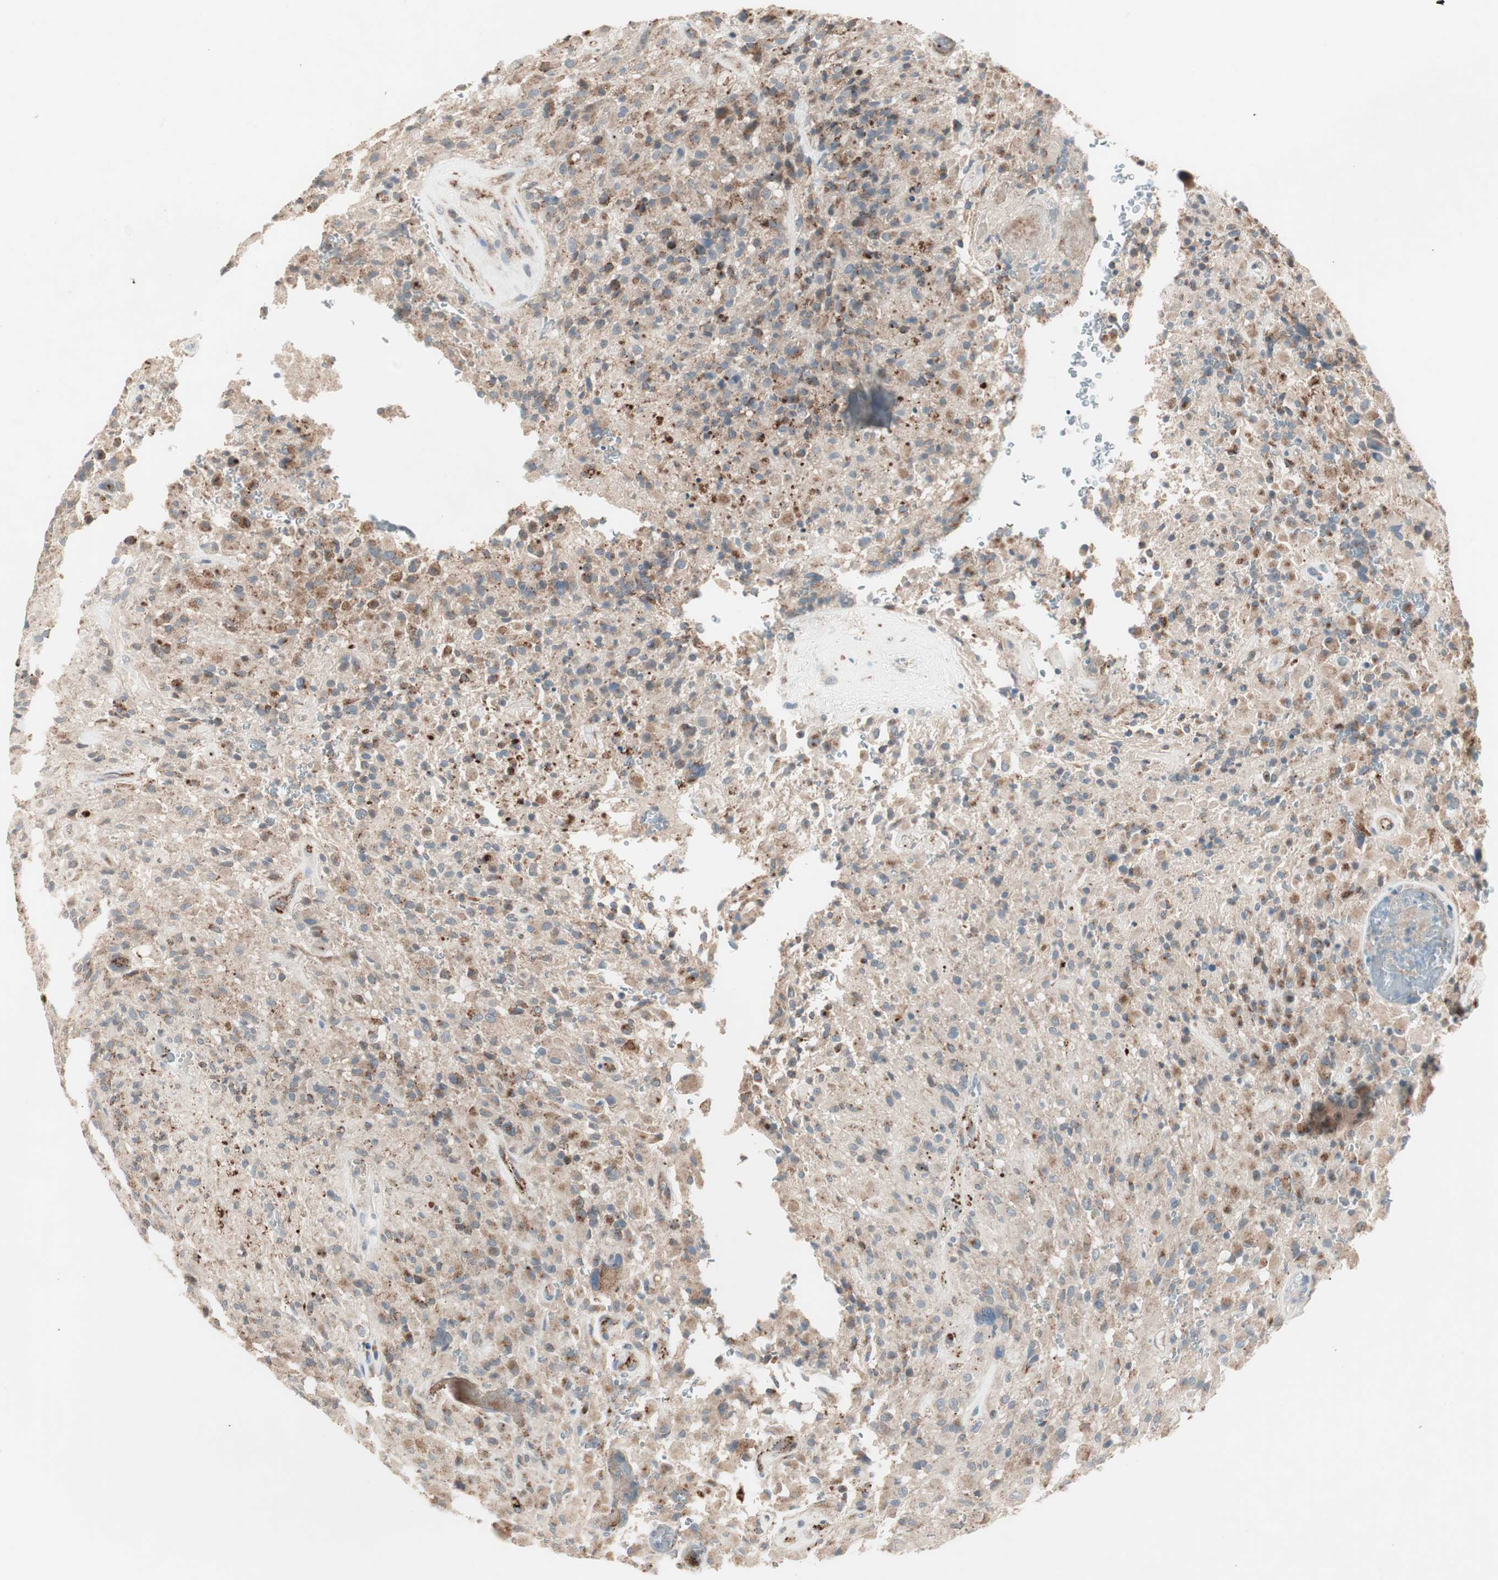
{"staining": {"intensity": "moderate", "quantity": "25%-75%", "location": "cytoplasmic/membranous"}, "tissue": "glioma", "cell_type": "Tumor cells", "image_type": "cancer", "snomed": [{"axis": "morphology", "description": "Glioma, malignant, High grade"}, {"axis": "topography", "description": "Brain"}], "caption": "Moderate cytoplasmic/membranous expression for a protein is seen in about 25%-75% of tumor cells of malignant high-grade glioma using immunohistochemistry.", "gene": "FGFR4", "patient": {"sex": "male", "age": 71}}